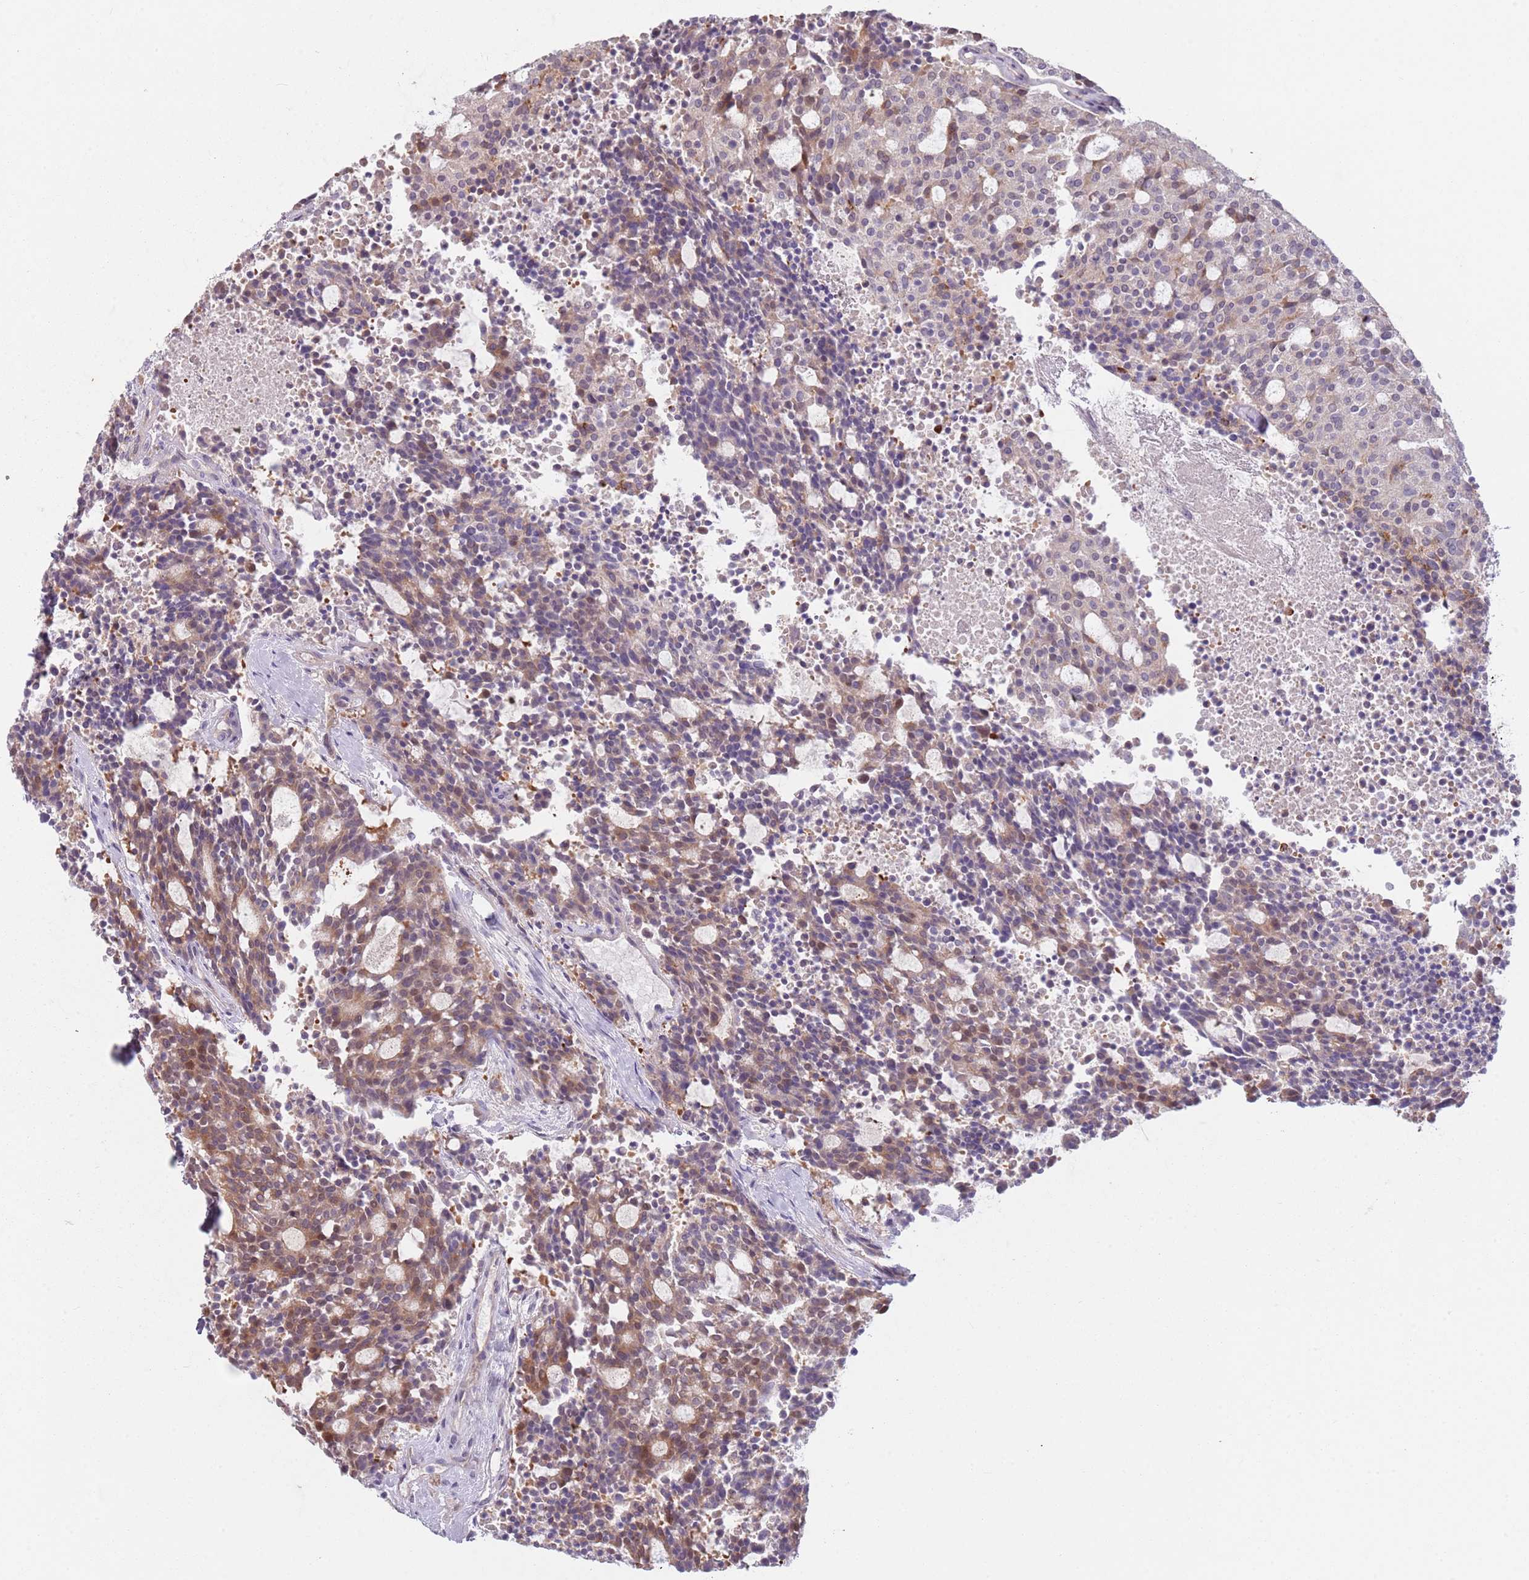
{"staining": {"intensity": "moderate", "quantity": "25%-75%", "location": "cytoplasmic/membranous"}, "tissue": "carcinoid", "cell_type": "Tumor cells", "image_type": "cancer", "snomed": [{"axis": "morphology", "description": "Carcinoid, malignant, NOS"}, {"axis": "topography", "description": "Pancreas"}], "caption": "Protein staining of carcinoid (malignant) tissue displays moderate cytoplasmic/membranous expression in approximately 25%-75% of tumor cells. (DAB (3,3'-diaminobenzidine) IHC with brightfield microscopy, high magnification).", "gene": "LDHD", "patient": {"sex": "female", "age": 54}}